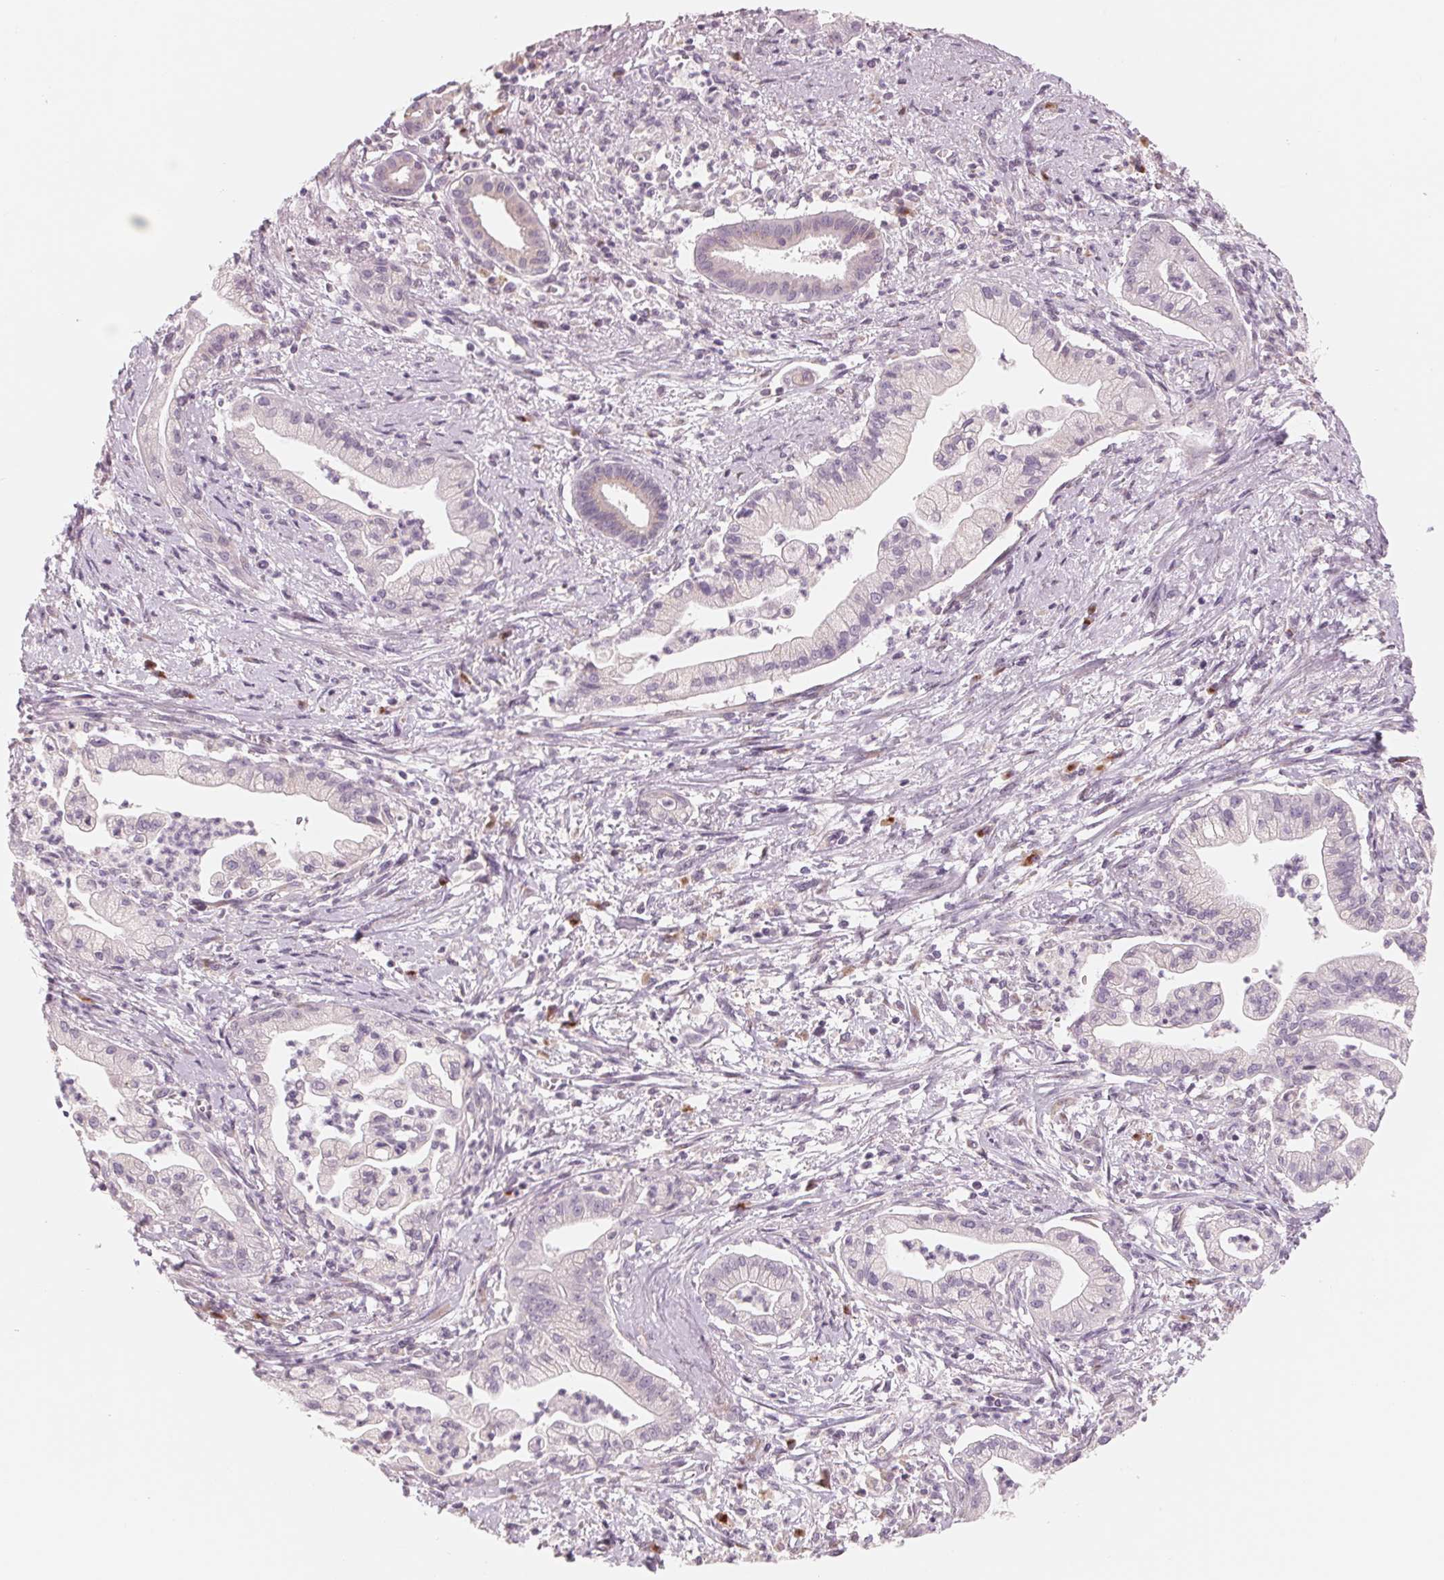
{"staining": {"intensity": "negative", "quantity": "none", "location": "none"}, "tissue": "pancreatic cancer", "cell_type": "Tumor cells", "image_type": "cancer", "snomed": [{"axis": "morphology", "description": "Normal tissue, NOS"}, {"axis": "morphology", "description": "Adenocarcinoma, NOS"}, {"axis": "topography", "description": "Lymph node"}, {"axis": "topography", "description": "Pancreas"}], "caption": "The micrograph shows no staining of tumor cells in pancreatic adenocarcinoma.", "gene": "IL9R", "patient": {"sex": "female", "age": 58}}